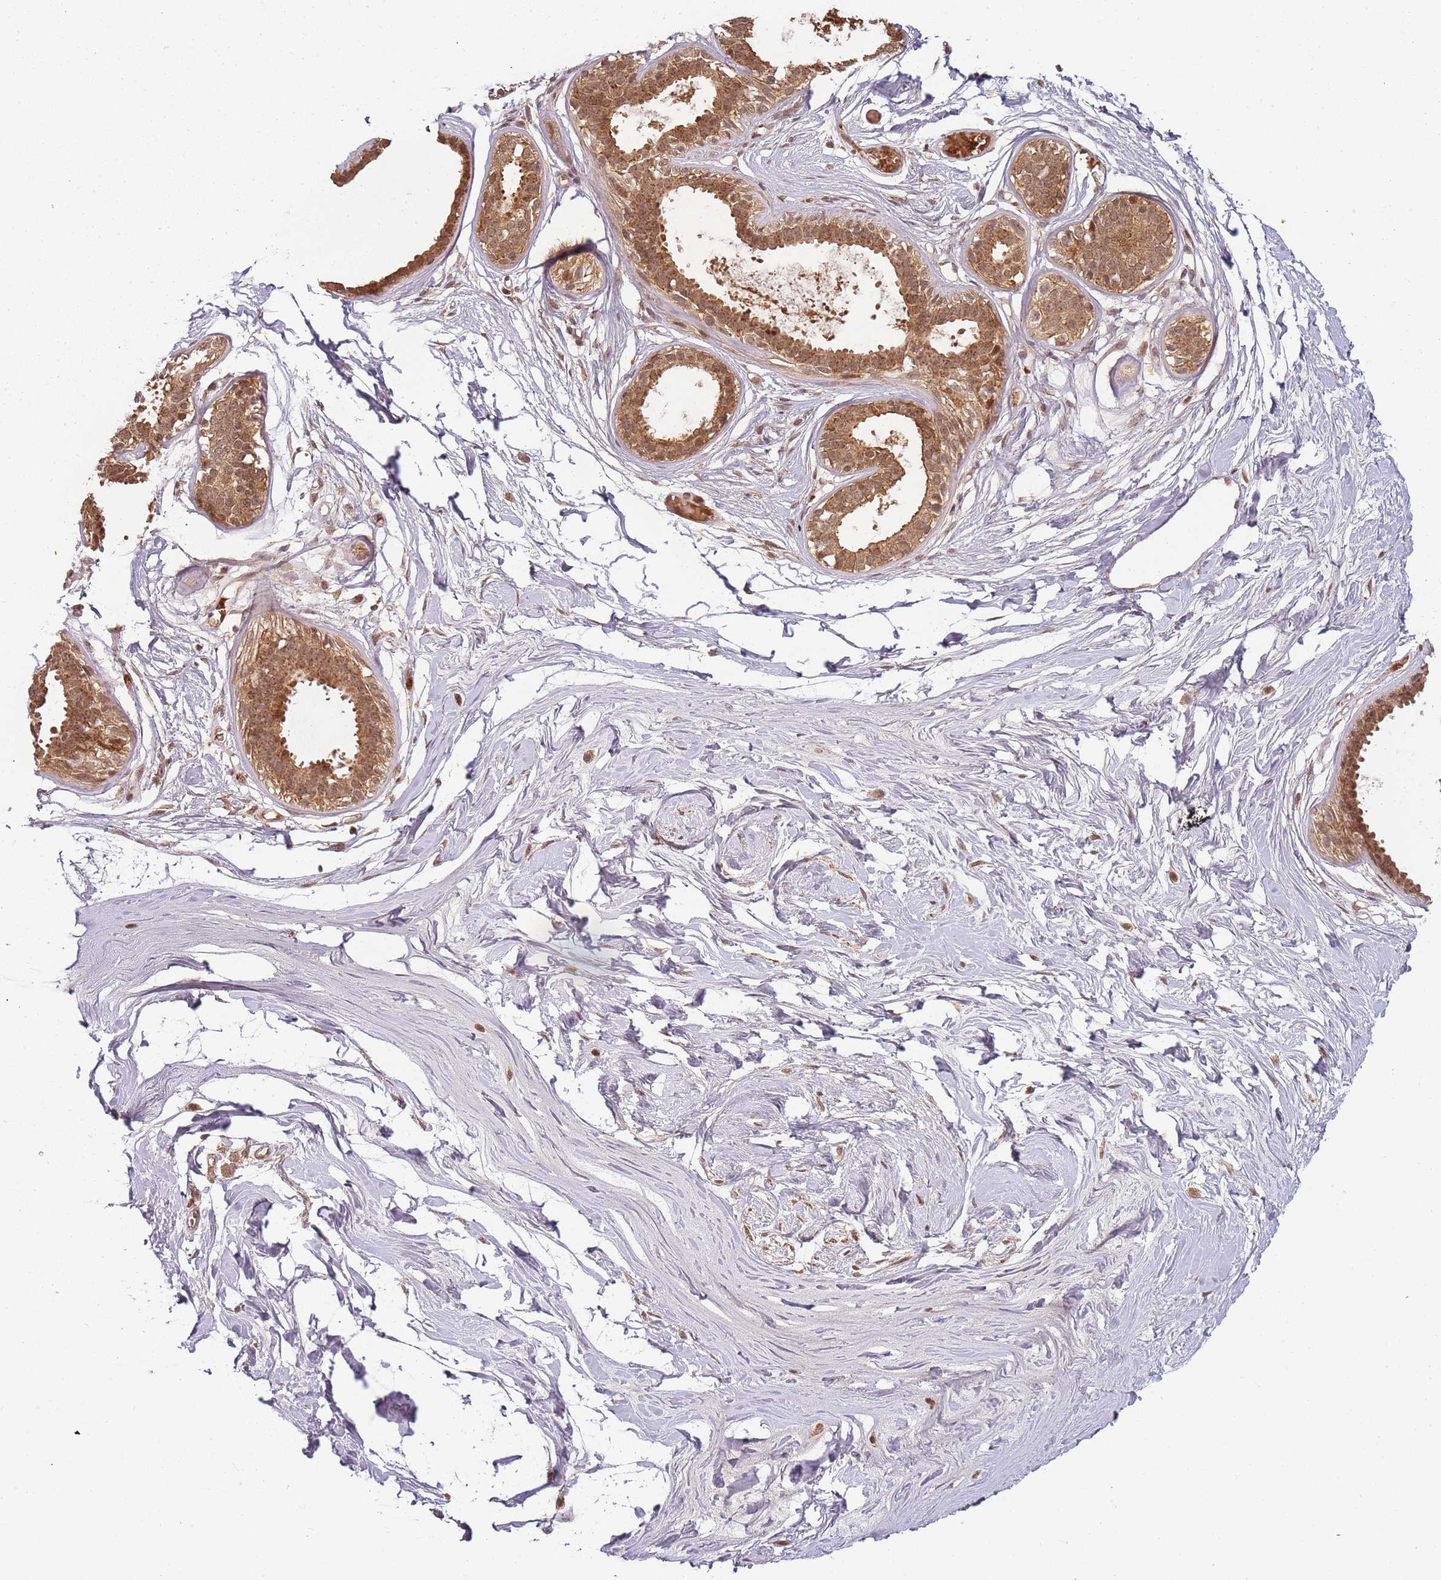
{"staining": {"intensity": "moderate", "quantity": "25%-75%", "location": "cytoplasmic/membranous,nuclear"}, "tissue": "breast", "cell_type": "Adipocytes", "image_type": "normal", "snomed": [{"axis": "morphology", "description": "Normal tissue, NOS"}, {"axis": "topography", "description": "Breast"}], "caption": "Protein staining of benign breast shows moderate cytoplasmic/membranous,nuclear positivity in approximately 25%-75% of adipocytes. (Stains: DAB in brown, nuclei in blue, Microscopy: brightfield microscopy at high magnification).", "gene": "ZNF497", "patient": {"sex": "female", "age": 45}}